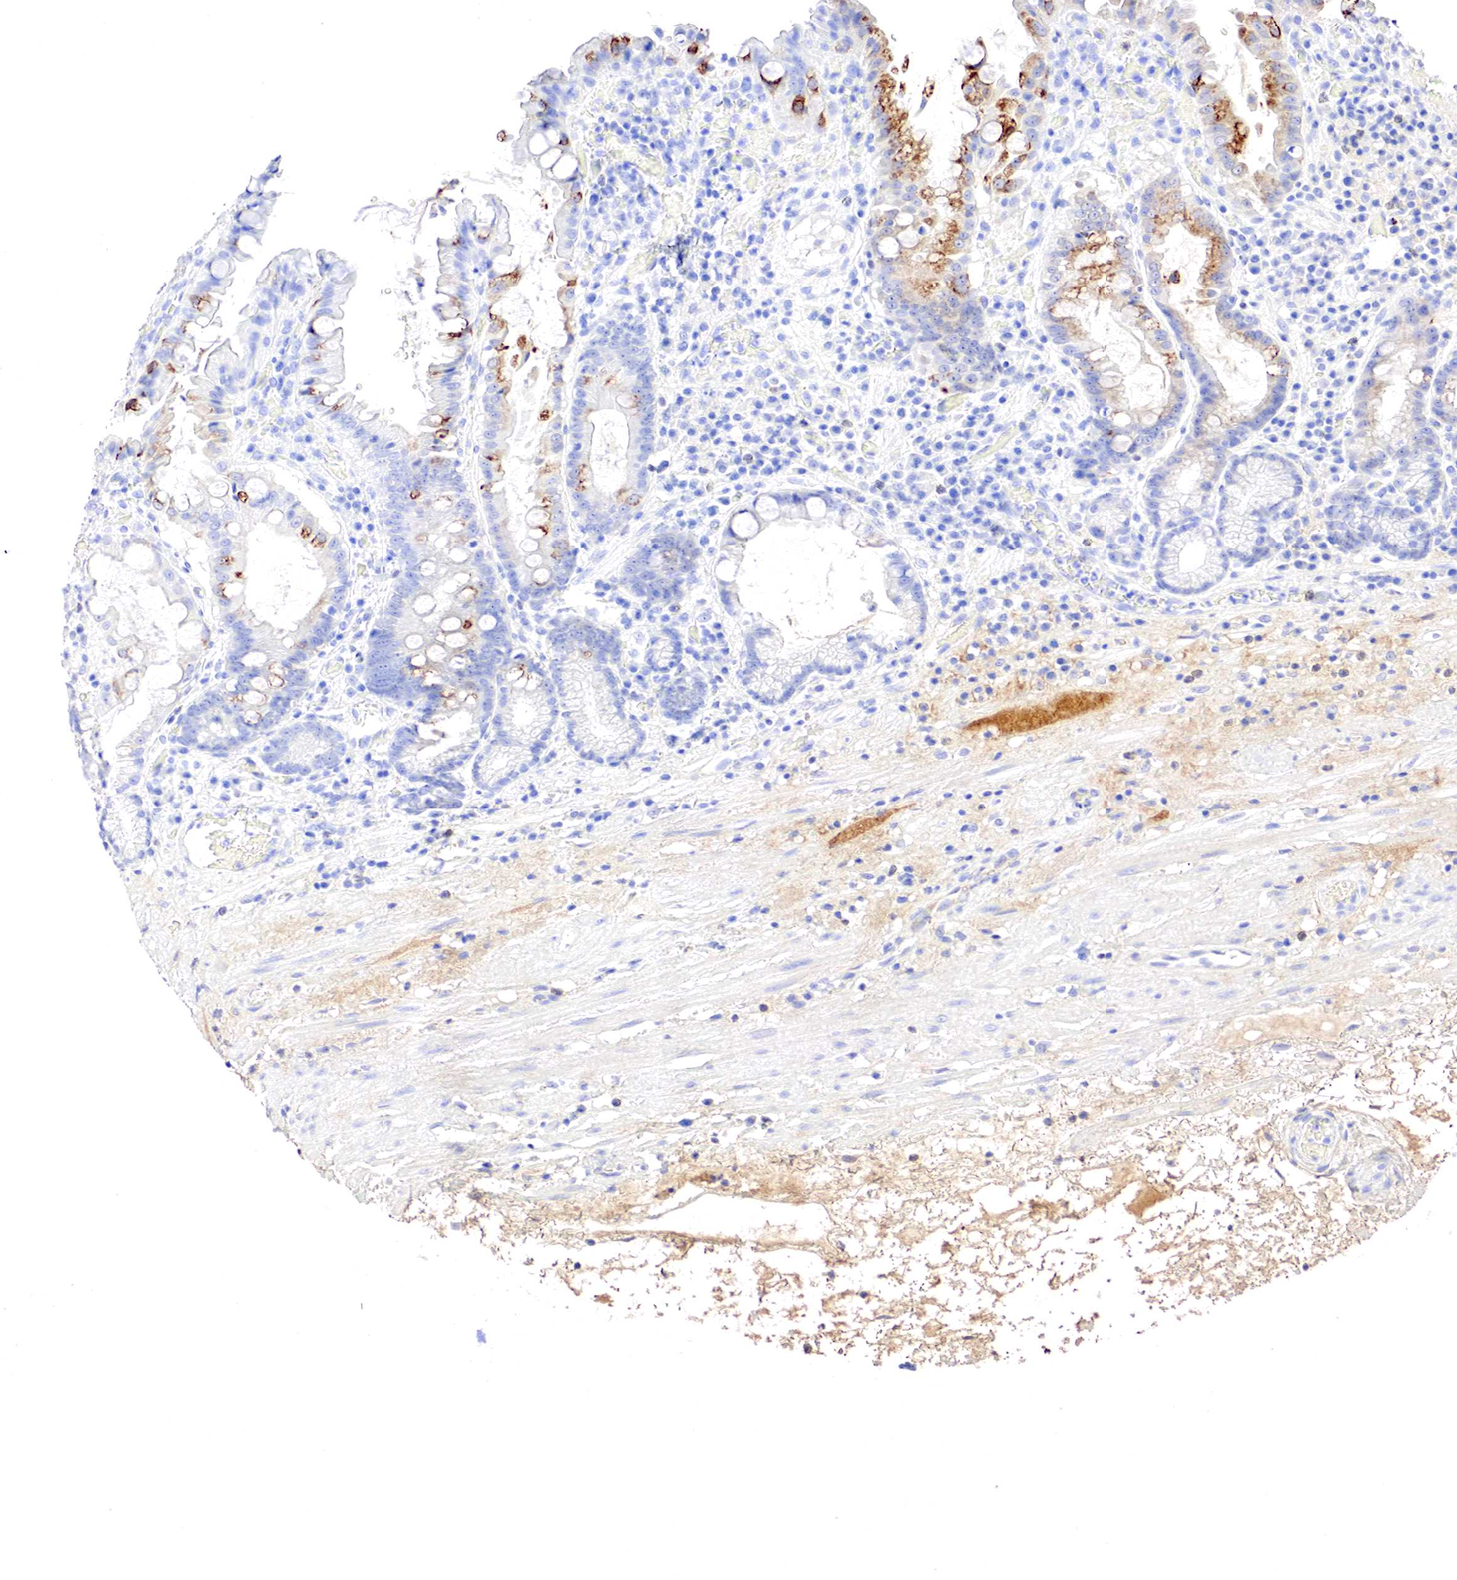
{"staining": {"intensity": "moderate", "quantity": "25%-75%", "location": "cytoplasmic/membranous"}, "tissue": "stomach", "cell_type": "Glandular cells", "image_type": "normal", "snomed": [{"axis": "morphology", "description": "Normal tissue, NOS"}, {"axis": "topography", "description": "Stomach, lower"}, {"axis": "topography", "description": "Duodenum"}], "caption": "Moderate cytoplasmic/membranous protein positivity is present in about 25%-75% of glandular cells in stomach.", "gene": "GATA1", "patient": {"sex": "male", "age": 84}}